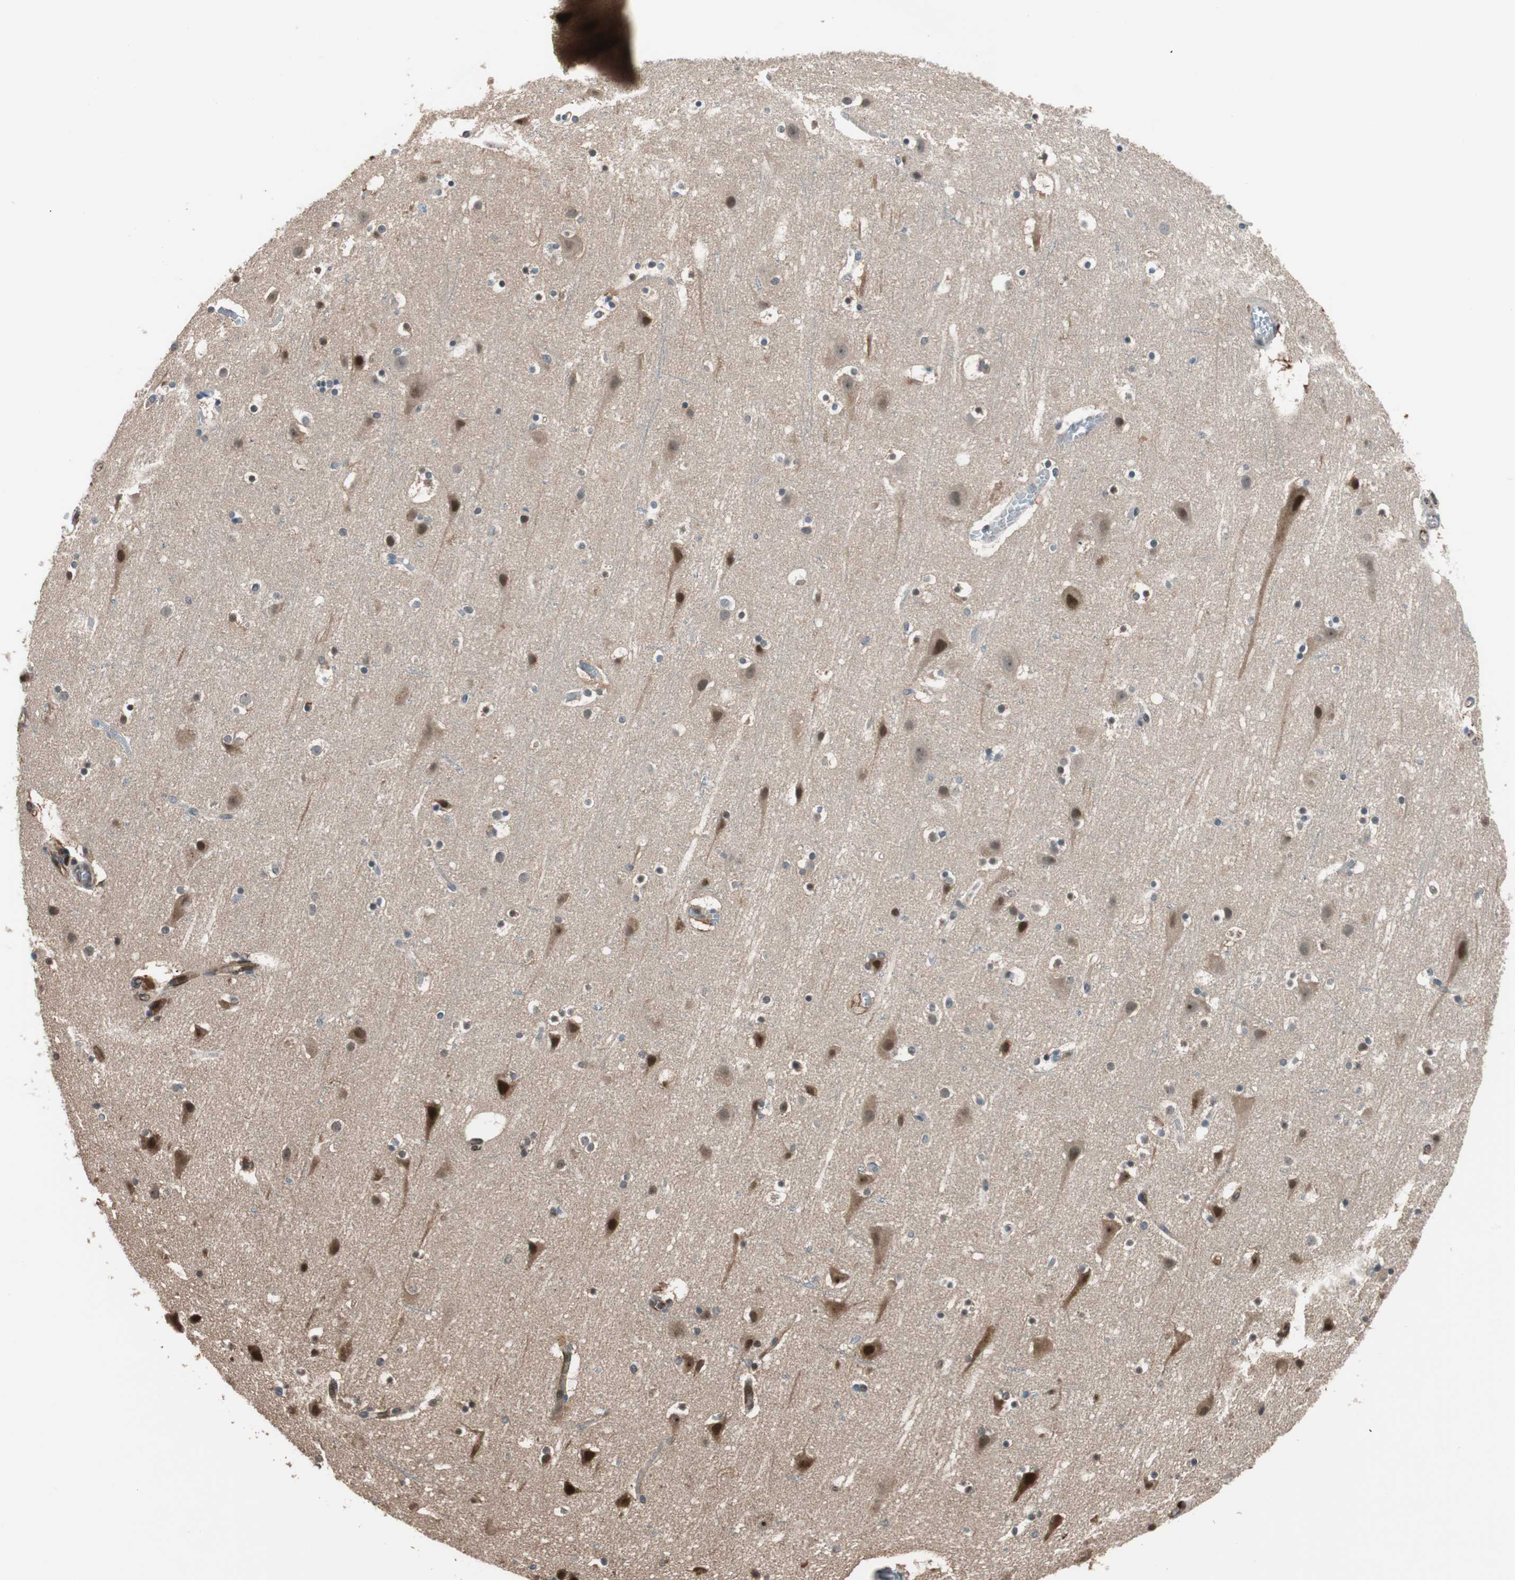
{"staining": {"intensity": "negative", "quantity": "none", "location": "none"}, "tissue": "cerebral cortex", "cell_type": "Endothelial cells", "image_type": "normal", "snomed": [{"axis": "morphology", "description": "Normal tissue, NOS"}, {"axis": "topography", "description": "Cerebral cortex"}], "caption": "Endothelial cells are negative for protein expression in normal human cerebral cortex.", "gene": "P3R3URF", "patient": {"sex": "male", "age": 45}}